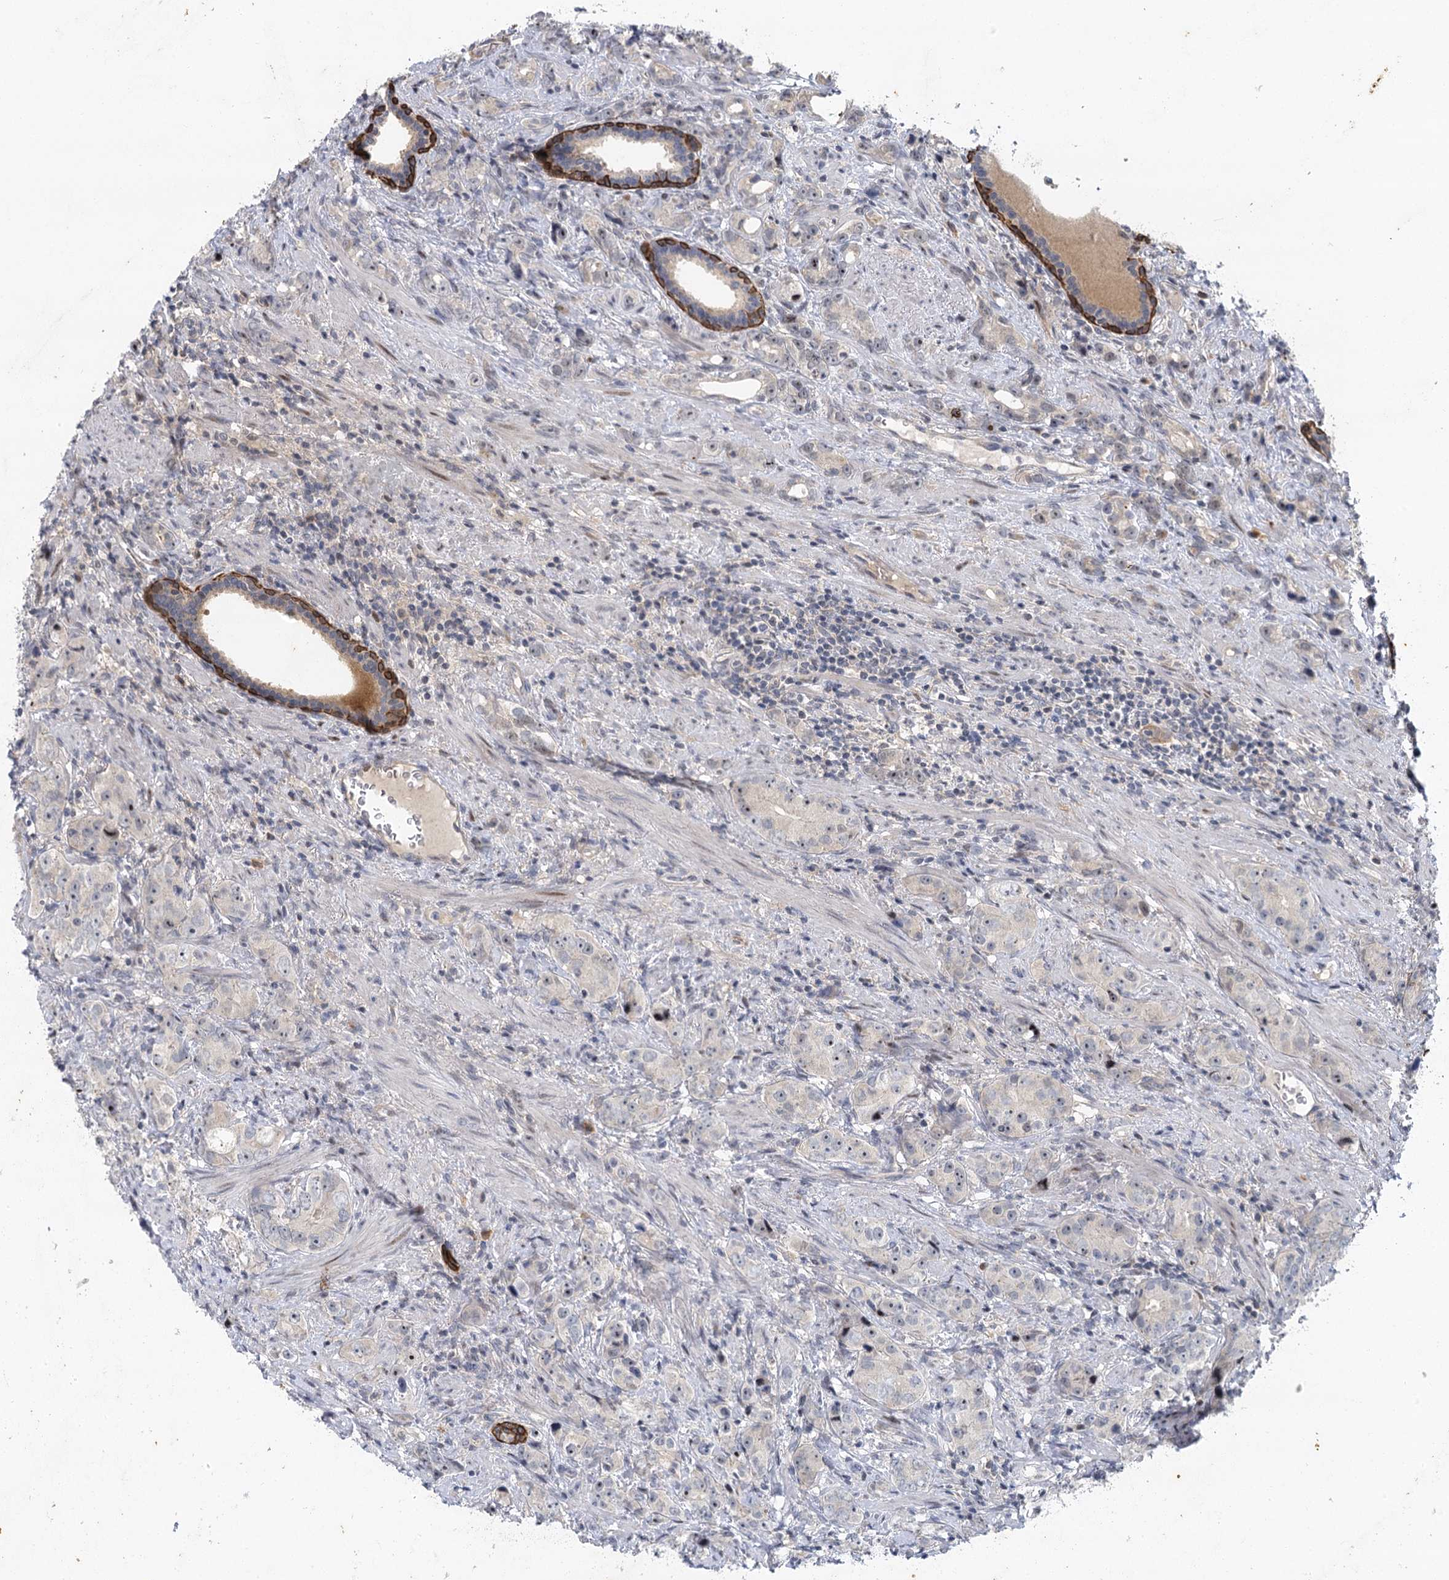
{"staining": {"intensity": "negative", "quantity": "none", "location": "none"}, "tissue": "prostate cancer", "cell_type": "Tumor cells", "image_type": "cancer", "snomed": [{"axis": "morphology", "description": "Adenocarcinoma, High grade"}, {"axis": "topography", "description": "Prostate"}], "caption": "Human prostate cancer stained for a protein using immunohistochemistry demonstrates no expression in tumor cells.", "gene": "IL11RA", "patient": {"sex": "male", "age": 63}}